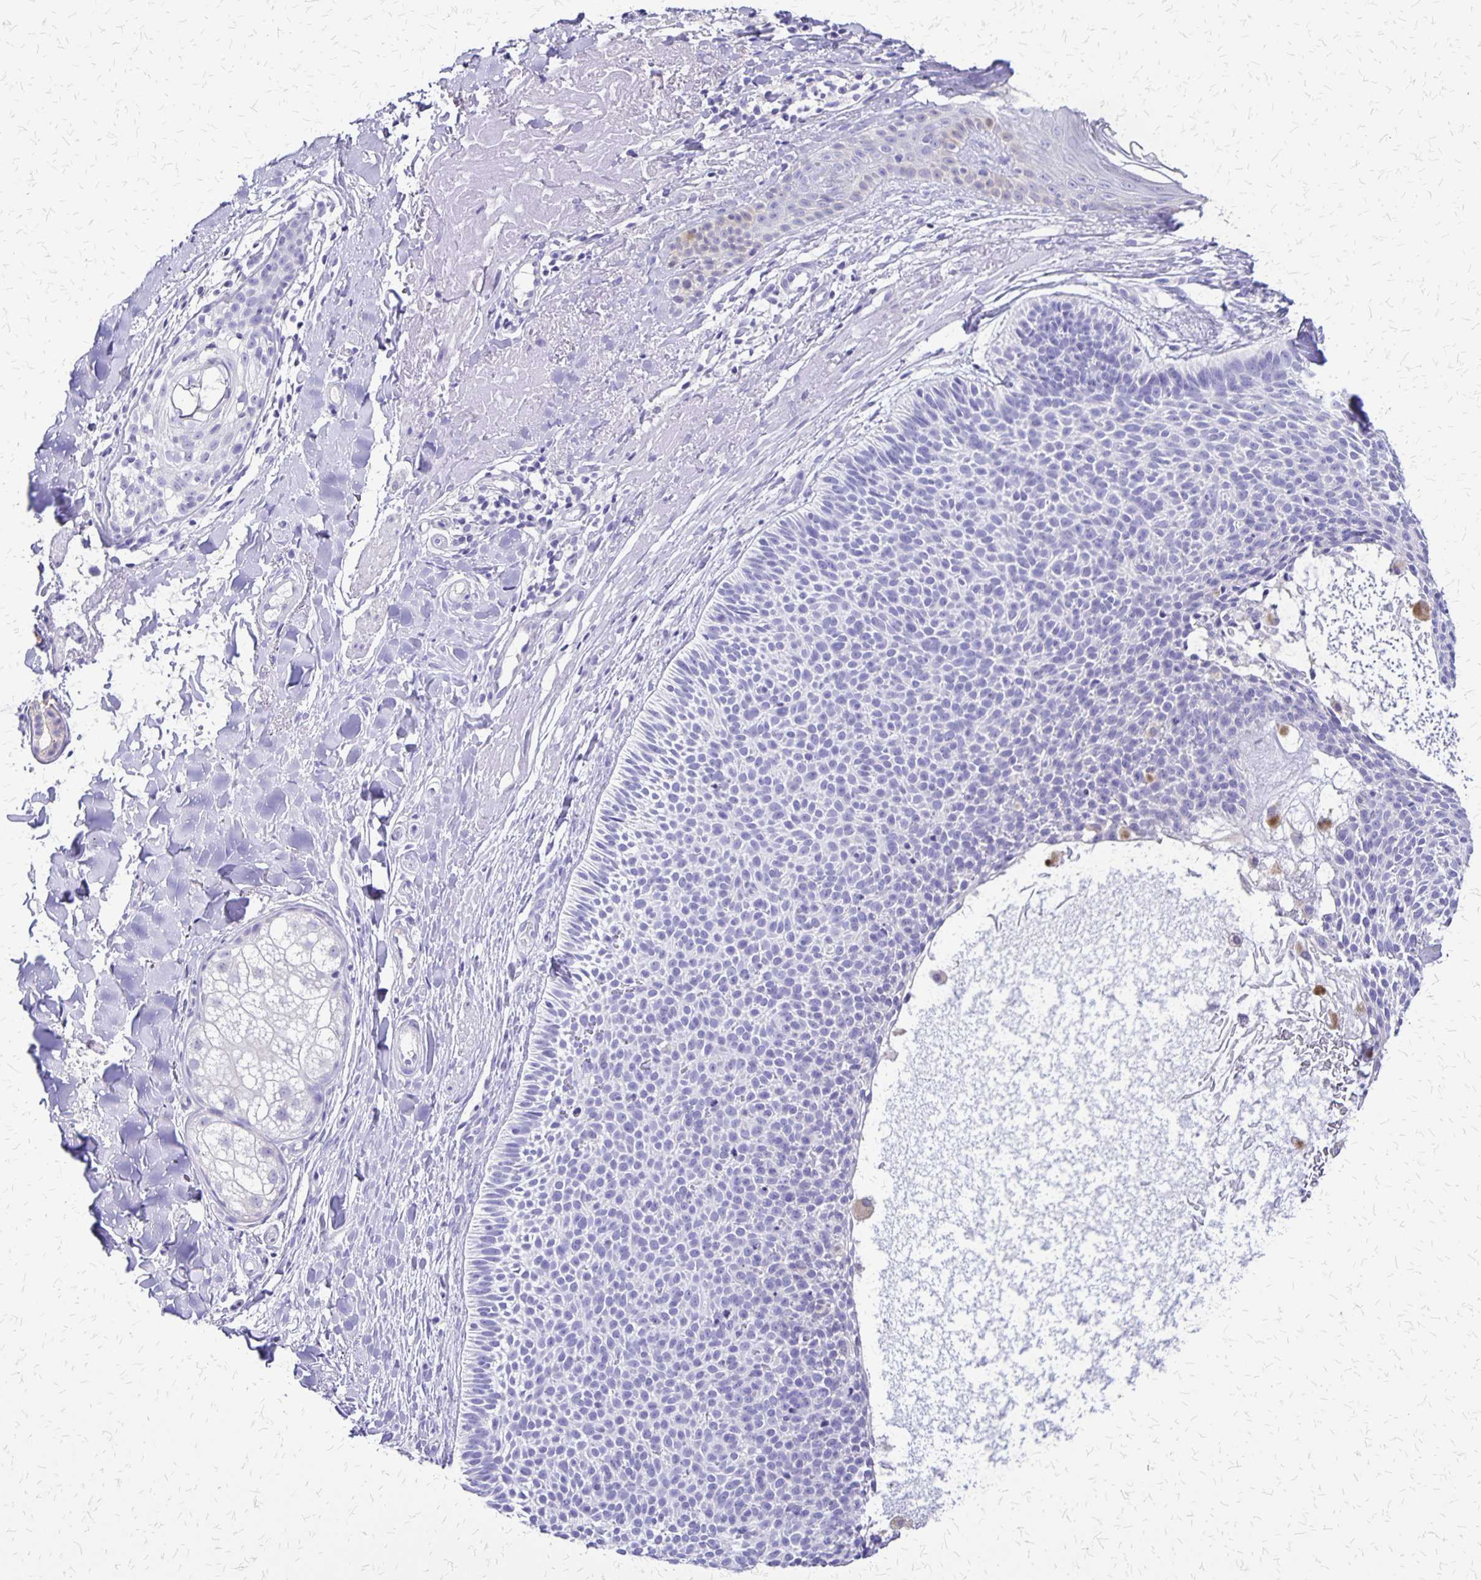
{"staining": {"intensity": "negative", "quantity": "none", "location": "none"}, "tissue": "skin cancer", "cell_type": "Tumor cells", "image_type": "cancer", "snomed": [{"axis": "morphology", "description": "Basal cell carcinoma"}, {"axis": "topography", "description": "Skin"}], "caption": "The image exhibits no staining of tumor cells in skin cancer (basal cell carcinoma).", "gene": "SI", "patient": {"sex": "male", "age": 82}}